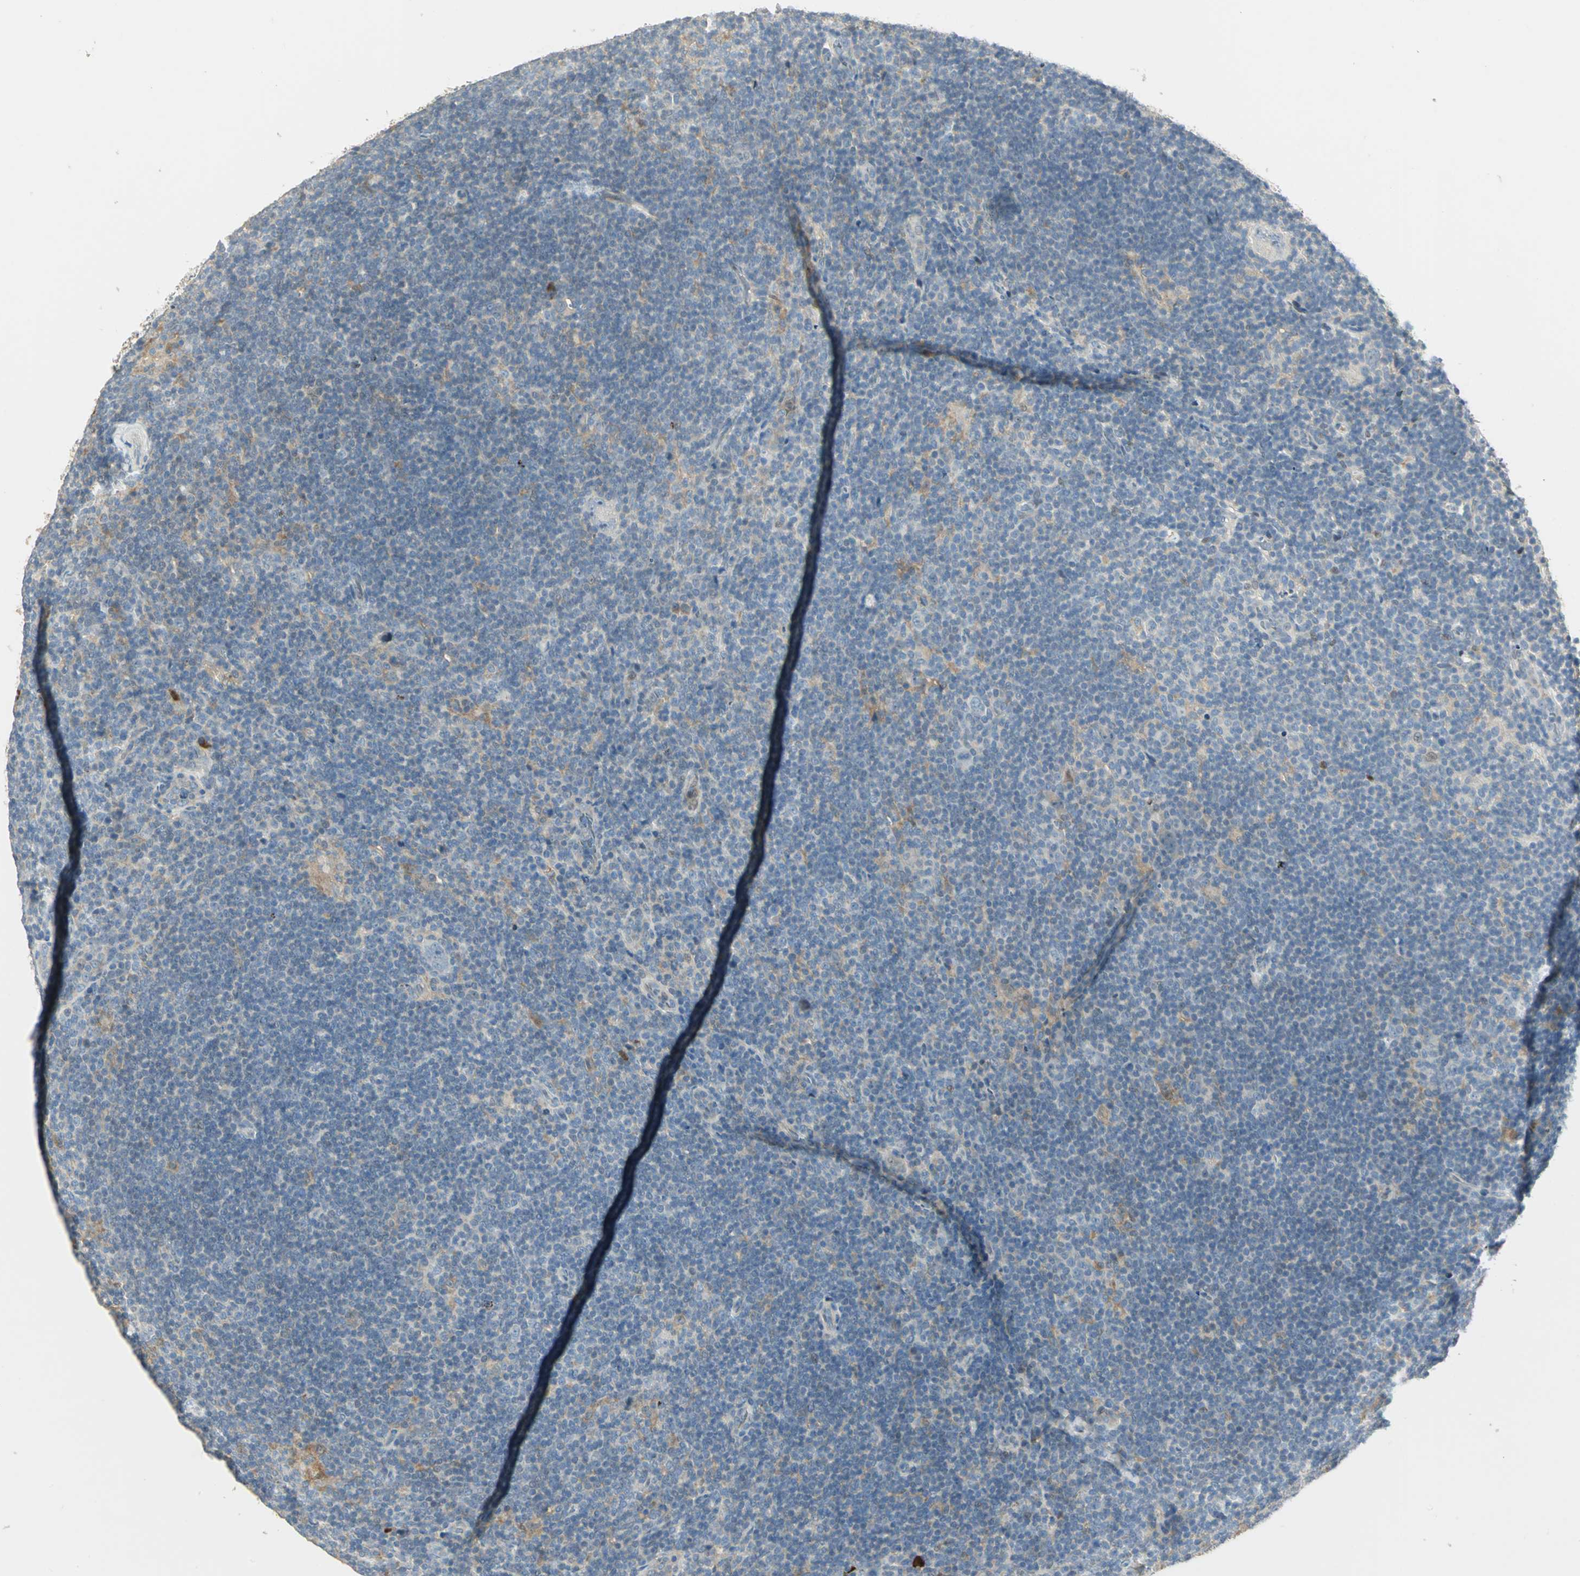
{"staining": {"intensity": "negative", "quantity": "none", "location": "none"}, "tissue": "lymphoma", "cell_type": "Tumor cells", "image_type": "cancer", "snomed": [{"axis": "morphology", "description": "Hodgkin's disease, NOS"}, {"axis": "topography", "description": "Lymph node"}], "caption": "Tumor cells show no significant staining in Hodgkin's disease.", "gene": "PROC", "patient": {"sex": "female", "age": 57}}